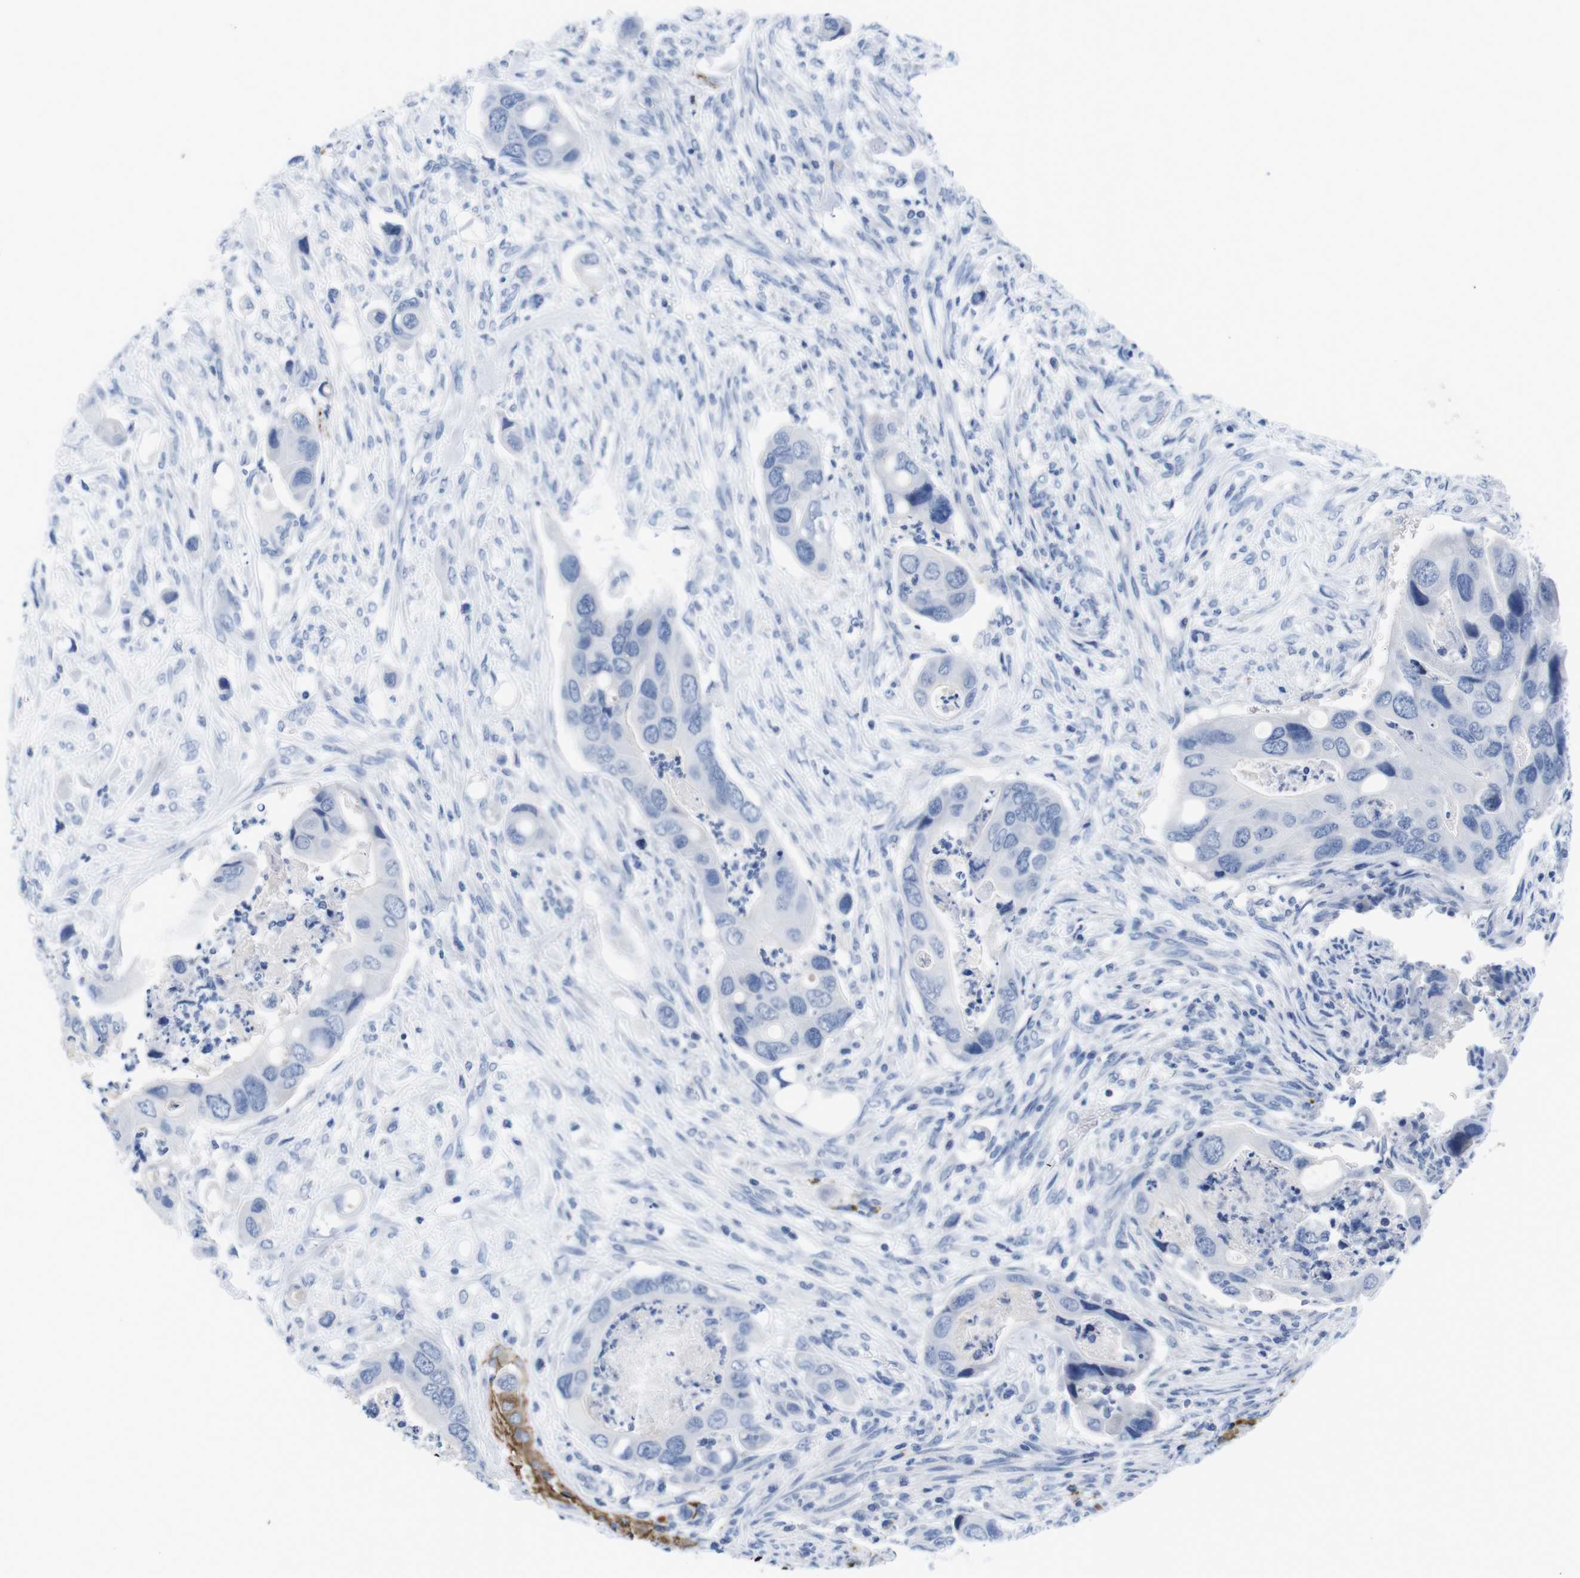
{"staining": {"intensity": "negative", "quantity": "none", "location": "none"}, "tissue": "colorectal cancer", "cell_type": "Tumor cells", "image_type": "cancer", "snomed": [{"axis": "morphology", "description": "Adenocarcinoma, NOS"}, {"axis": "topography", "description": "Rectum"}], "caption": "This histopathology image is of adenocarcinoma (colorectal) stained with immunohistochemistry (IHC) to label a protein in brown with the nuclei are counter-stained blue. There is no staining in tumor cells. (DAB (3,3'-diaminobenzidine) immunohistochemistry visualized using brightfield microscopy, high magnification).", "gene": "MAP6", "patient": {"sex": "female", "age": 57}}